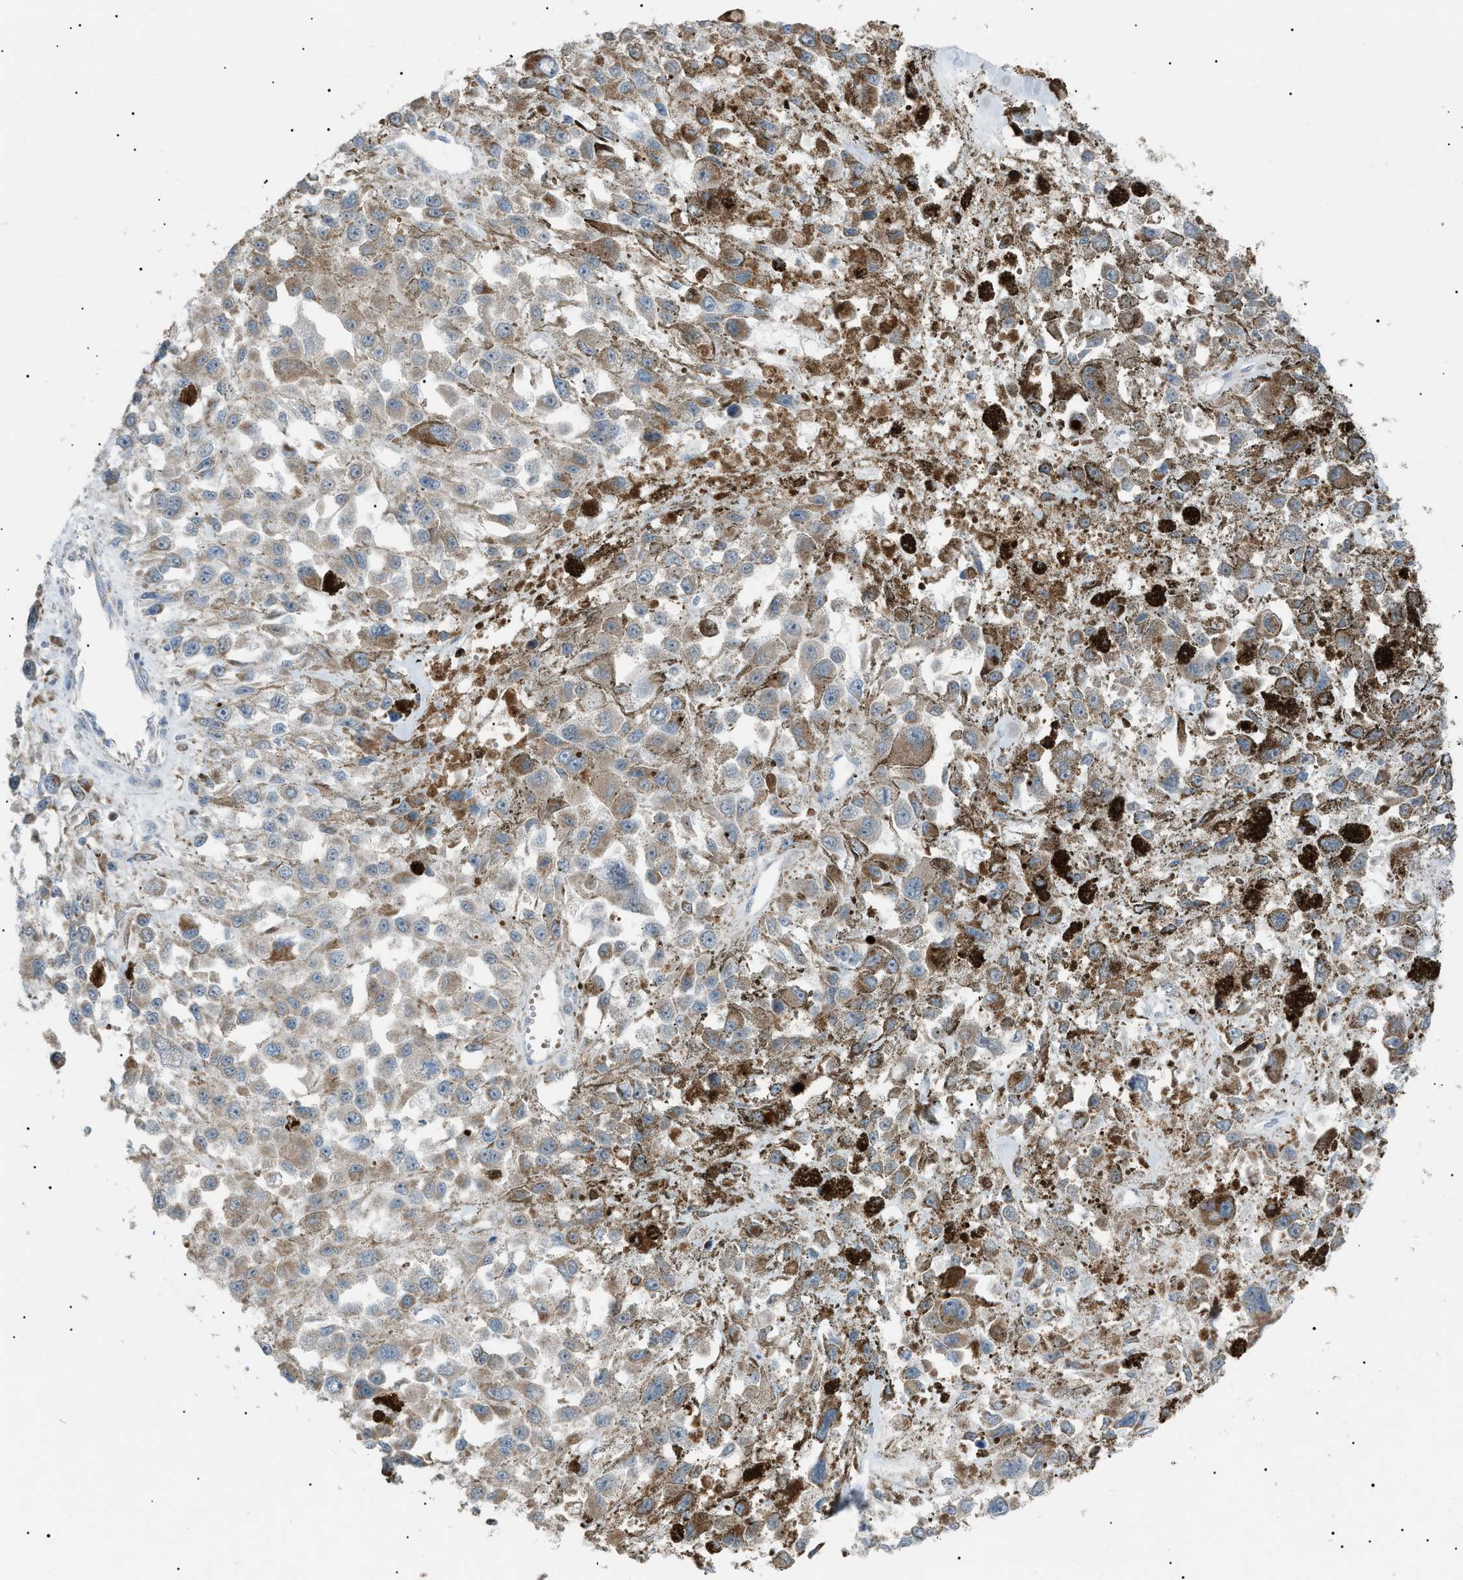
{"staining": {"intensity": "moderate", "quantity": "25%-75%", "location": "cytoplasmic/membranous"}, "tissue": "melanoma", "cell_type": "Tumor cells", "image_type": "cancer", "snomed": [{"axis": "morphology", "description": "Malignant melanoma, Metastatic site"}, {"axis": "topography", "description": "Lymph node"}], "caption": "This is an image of IHC staining of malignant melanoma (metastatic site), which shows moderate expression in the cytoplasmic/membranous of tumor cells.", "gene": "ZNF516", "patient": {"sex": "male", "age": 59}}